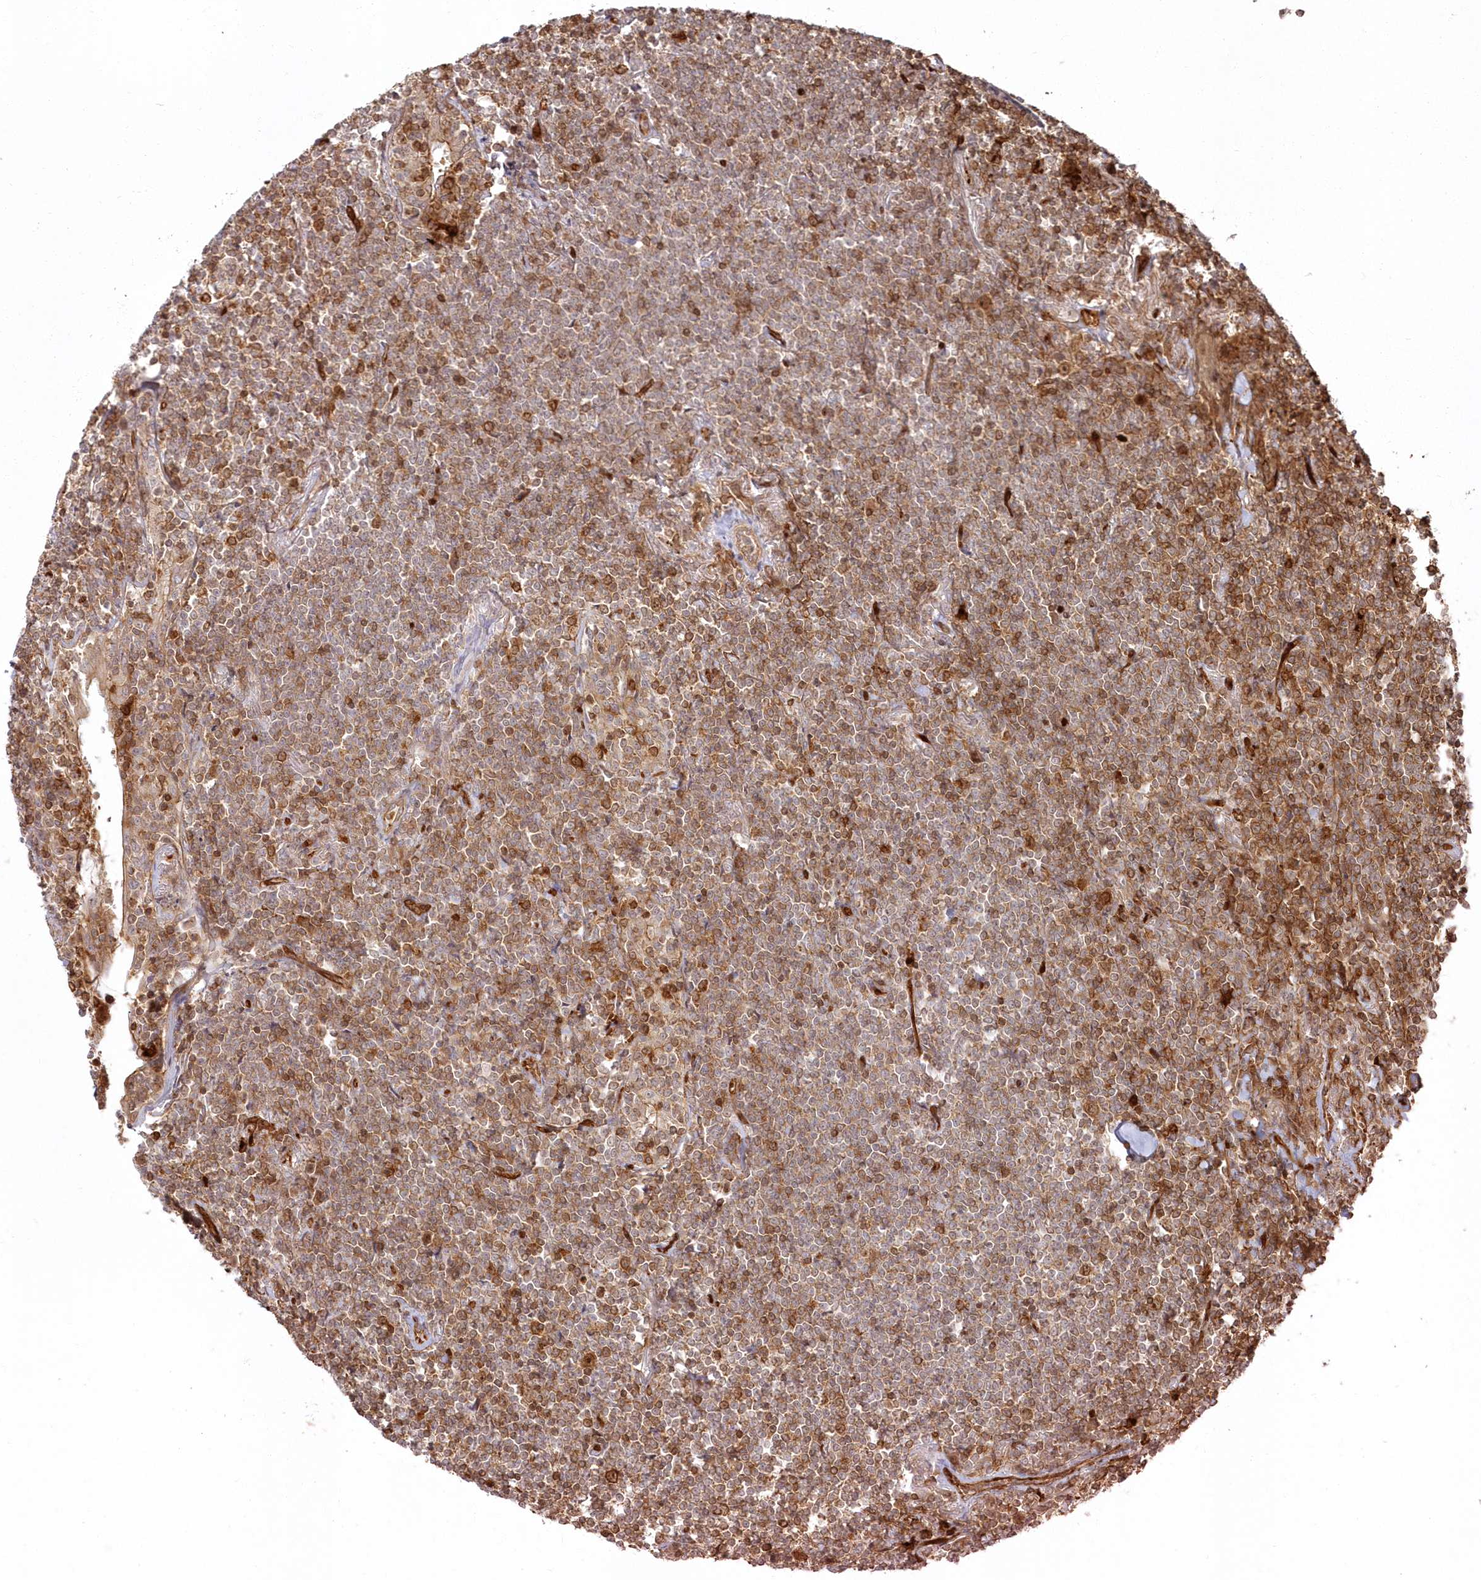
{"staining": {"intensity": "moderate", "quantity": "25%-75%", "location": "cytoplasmic/membranous"}, "tissue": "lymphoma", "cell_type": "Tumor cells", "image_type": "cancer", "snomed": [{"axis": "morphology", "description": "Malignant lymphoma, non-Hodgkin's type, Low grade"}, {"axis": "topography", "description": "Lung"}], "caption": "Lymphoma stained with DAB (3,3'-diaminobenzidine) IHC exhibits medium levels of moderate cytoplasmic/membranous positivity in approximately 25%-75% of tumor cells.", "gene": "RGCC", "patient": {"sex": "female", "age": 71}}